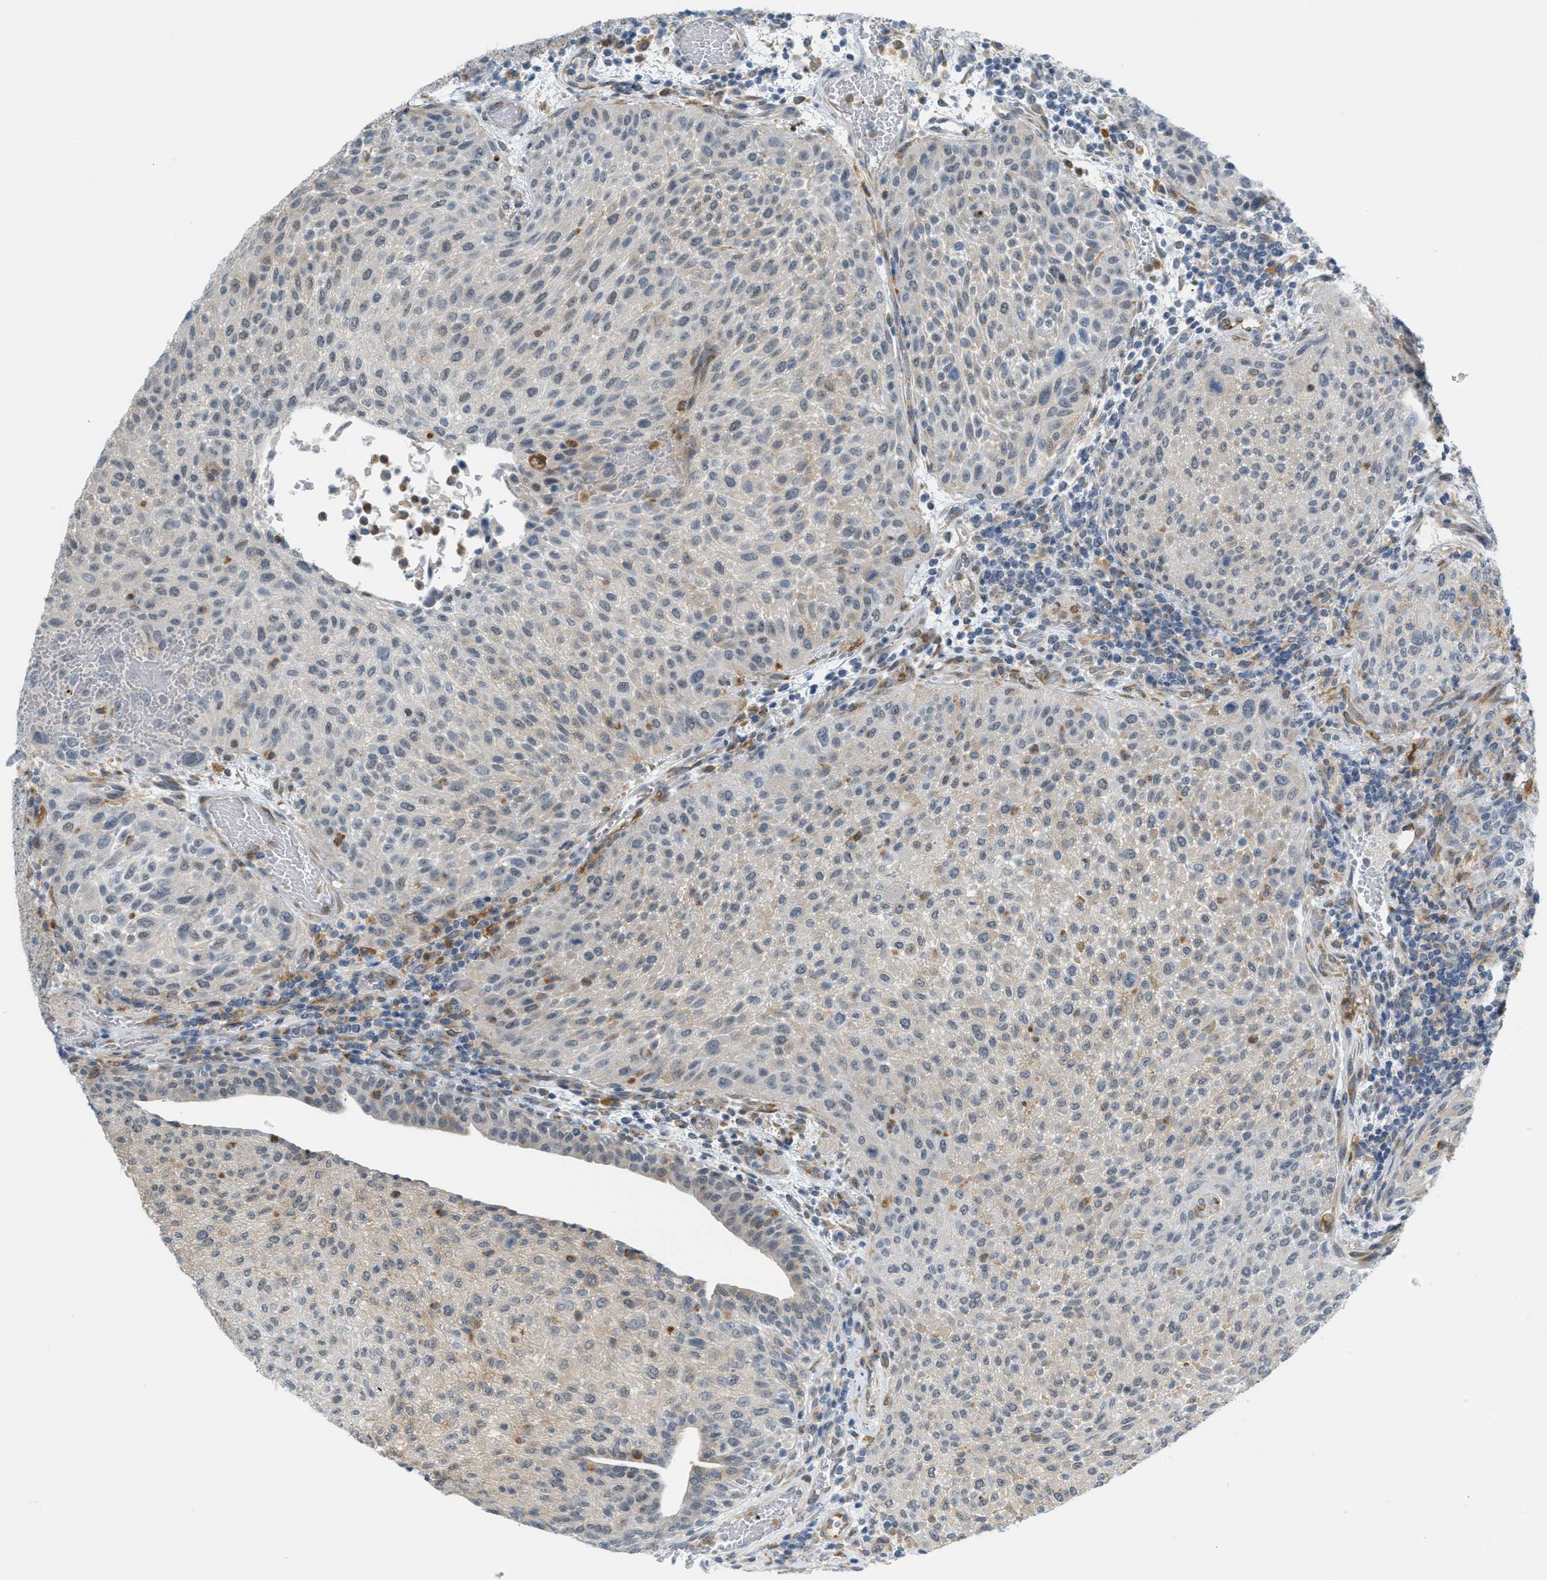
{"staining": {"intensity": "moderate", "quantity": "<25%", "location": "cytoplasmic/membranous"}, "tissue": "urothelial cancer", "cell_type": "Tumor cells", "image_type": "cancer", "snomed": [{"axis": "morphology", "description": "Urothelial carcinoma, Low grade"}, {"axis": "morphology", "description": "Urothelial carcinoma, High grade"}, {"axis": "topography", "description": "Urinary bladder"}], "caption": "Brown immunohistochemical staining in human urothelial cancer reveals moderate cytoplasmic/membranous positivity in about <25% of tumor cells.", "gene": "ZNF408", "patient": {"sex": "male", "age": 35}}